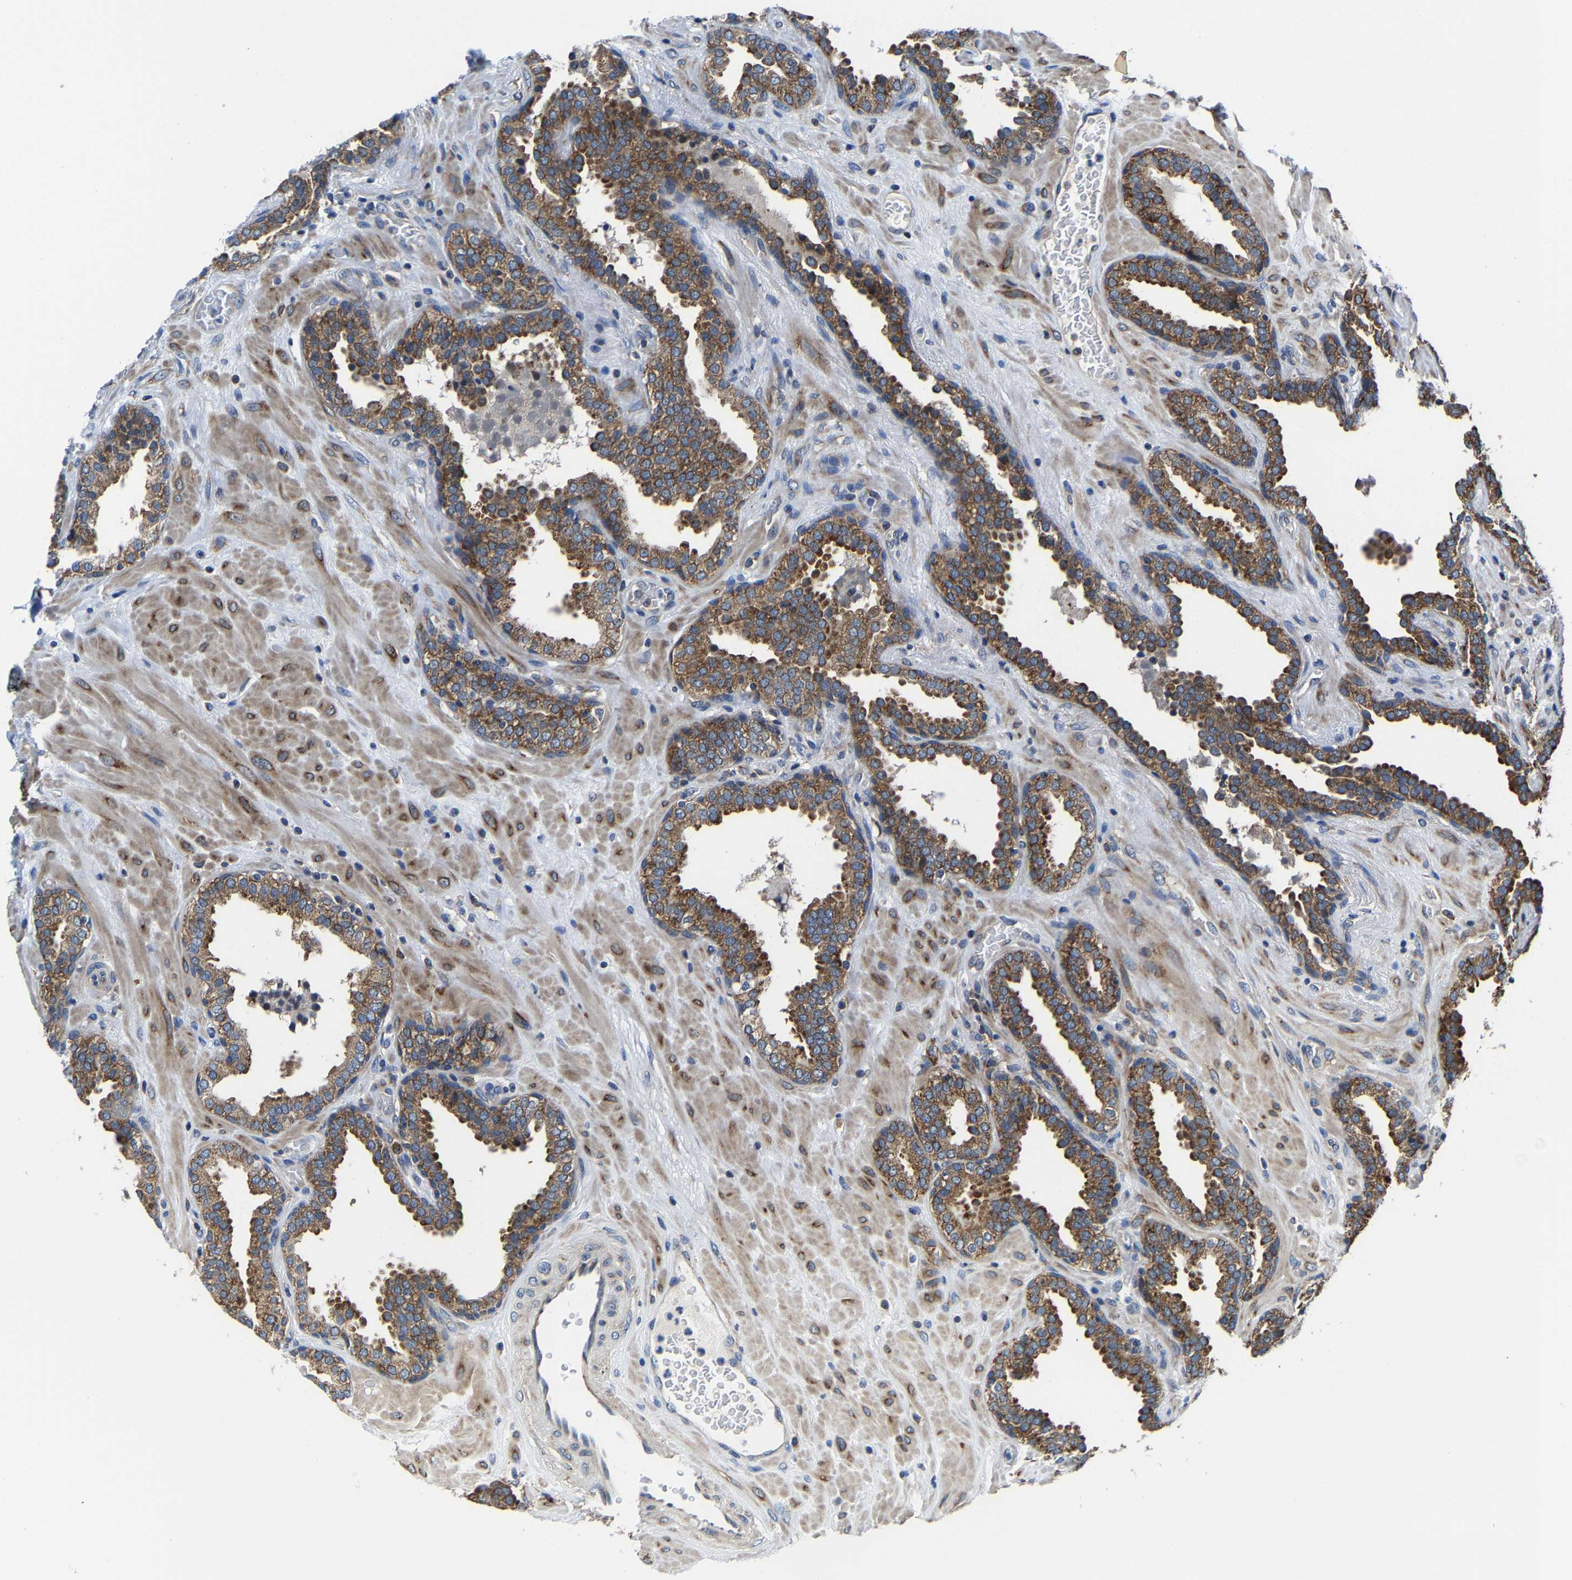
{"staining": {"intensity": "moderate", "quantity": ">75%", "location": "cytoplasmic/membranous"}, "tissue": "prostate", "cell_type": "Glandular cells", "image_type": "normal", "snomed": [{"axis": "morphology", "description": "Normal tissue, NOS"}, {"axis": "topography", "description": "Prostate"}], "caption": "A micrograph of prostate stained for a protein displays moderate cytoplasmic/membranous brown staining in glandular cells.", "gene": "G3BP2", "patient": {"sex": "male", "age": 51}}